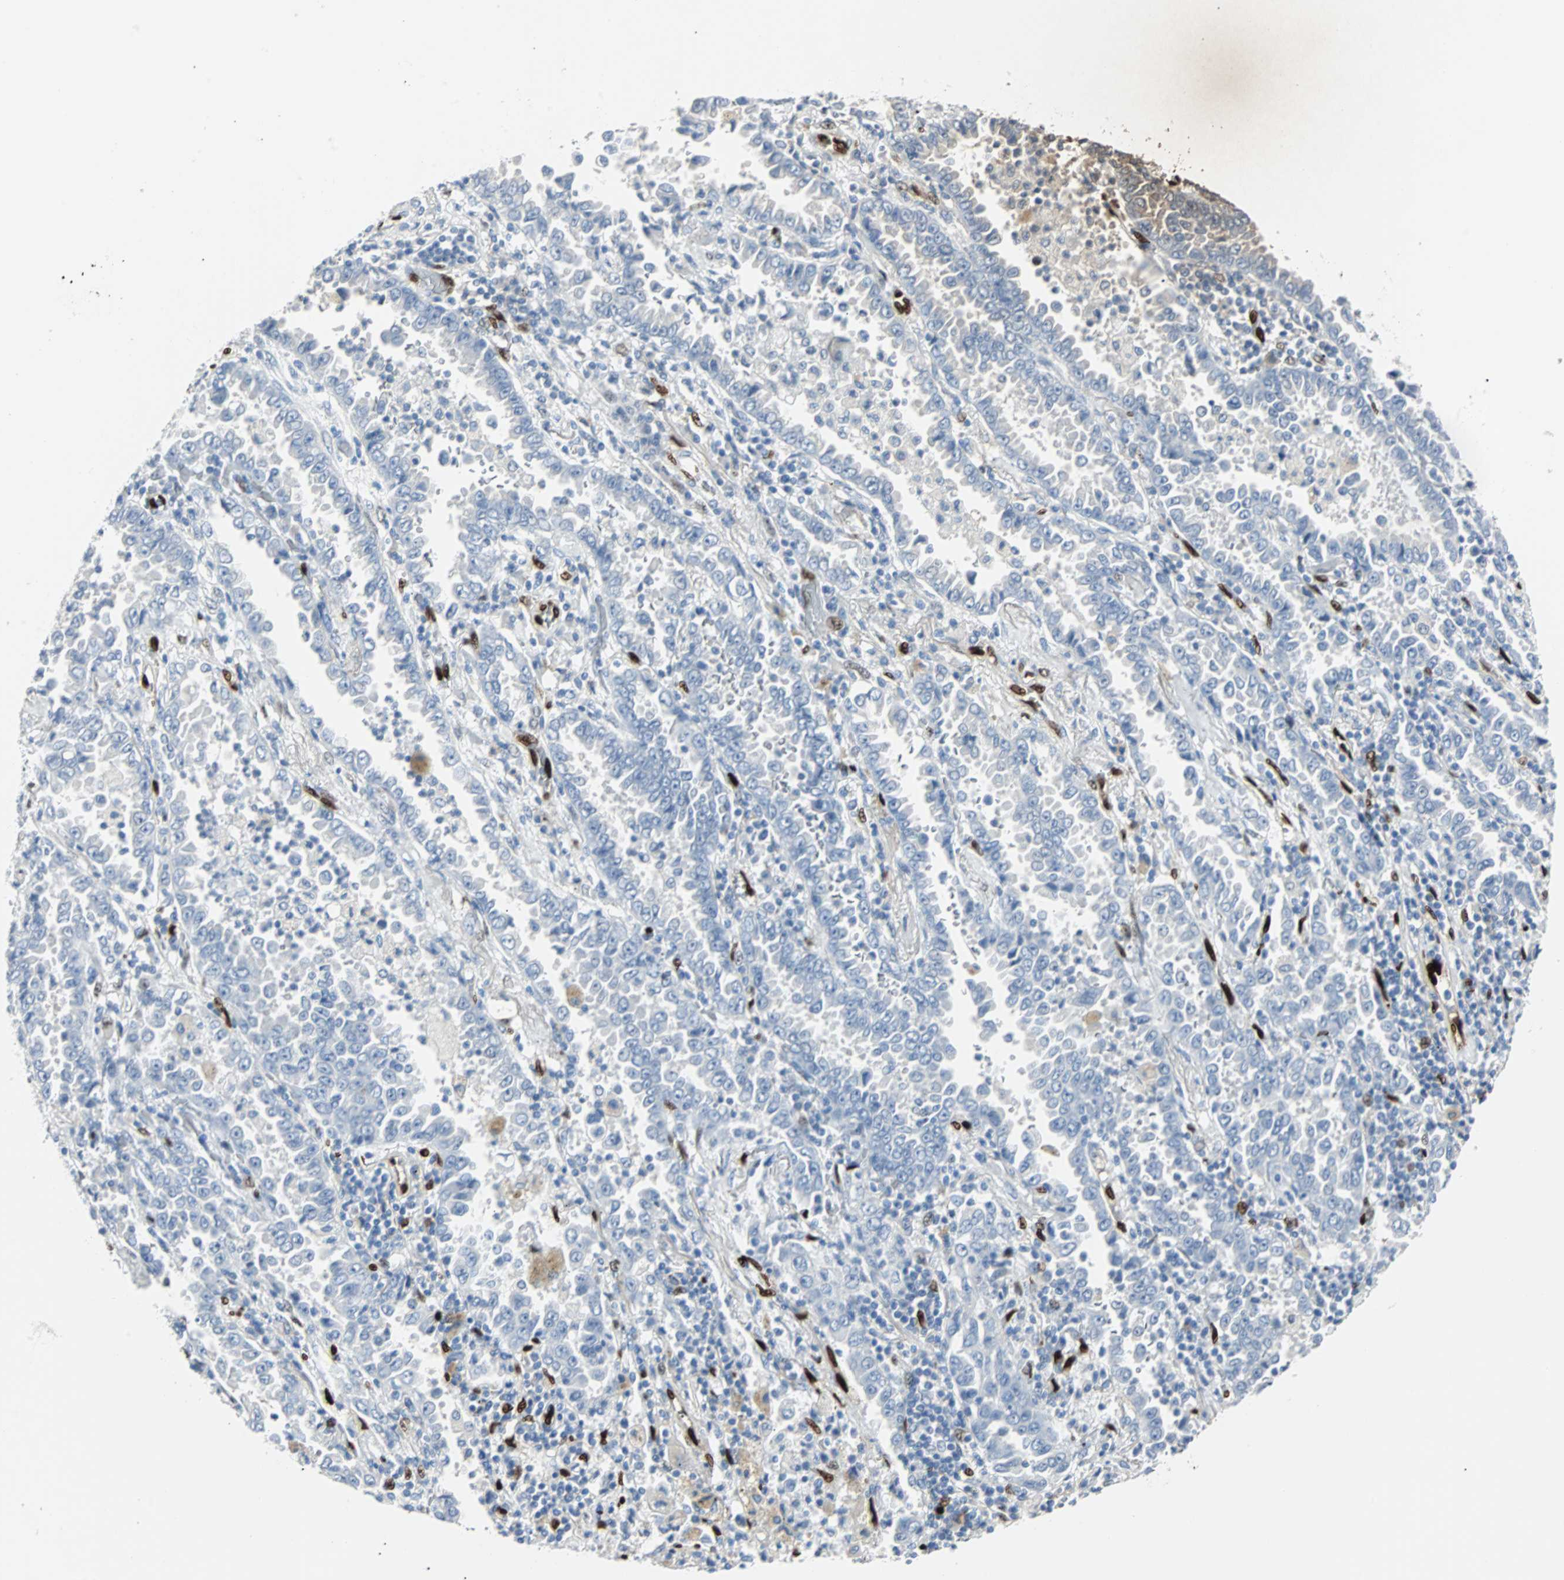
{"staining": {"intensity": "negative", "quantity": "none", "location": "none"}, "tissue": "lung cancer", "cell_type": "Tumor cells", "image_type": "cancer", "snomed": [{"axis": "morphology", "description": "Normal tissue, NOS"}, {"axis": "morphology", "description": "Inflammation, NOS"}, {"axis": "morphology", "description": "Adenocarcinoma, NOS"}, {"axis": "topography", "description": "Lung"}], "caption": "Immunohistochemistry (IHC) of lung cancer reveals no expression in tumor cells. (IHC, brightfield microscopy, high magnification).", "gene": "IL33", "patient": {"sex": "female", "age": 64}}